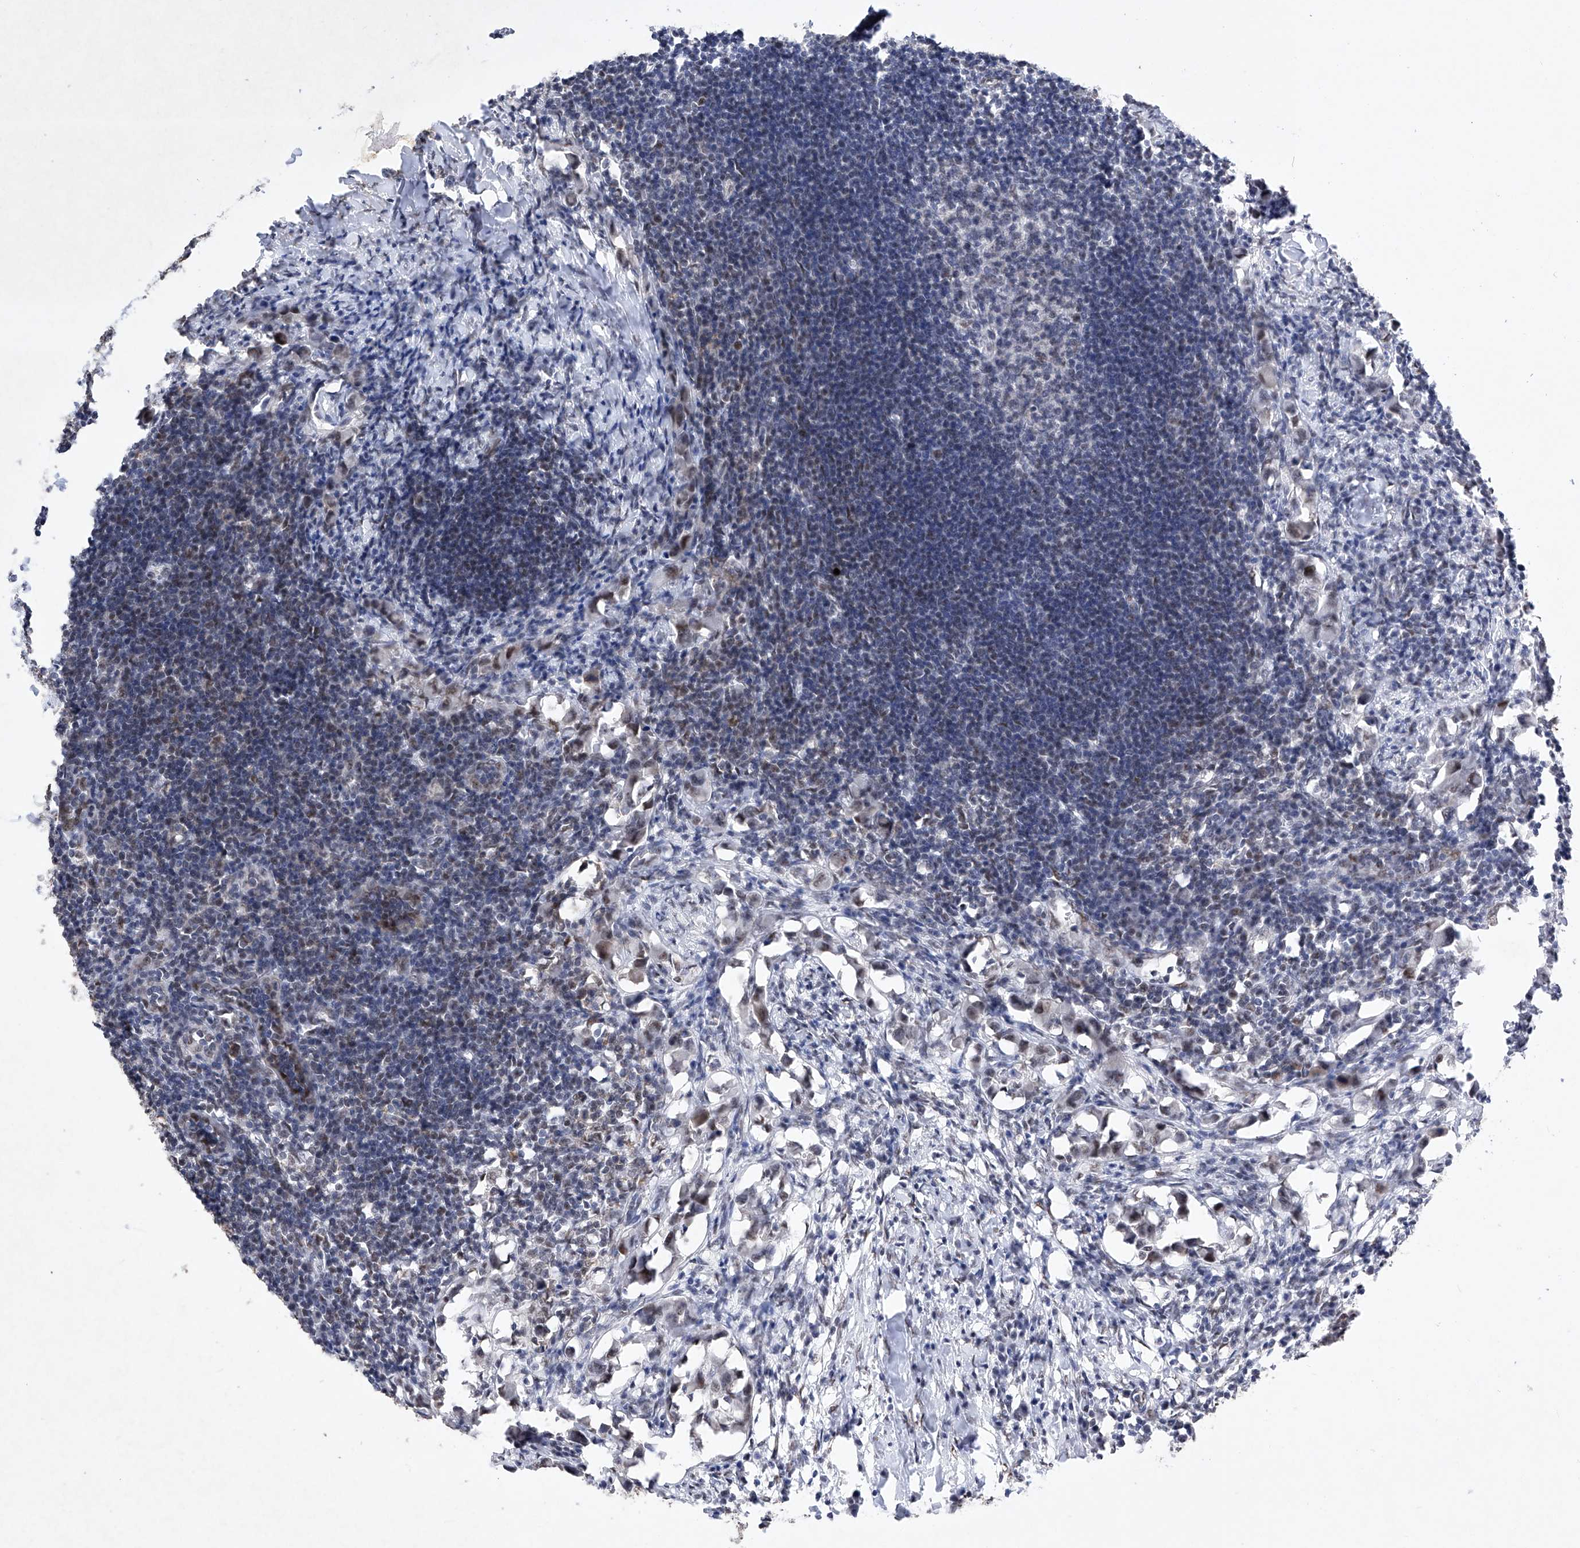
{"staining": {"intensity": "weak", "quantity": "25%-75%", "location": "nuclear"}, "tissue": "lymph node", "cell_type": "Germinal center cells", "image_type": "normal", "snomed": [{"axis": "morphology", "description": "Normal tissue, NOS"}, {"axis": "morphology", "description": "Malignant melanoma, Metastatic site"}, {"axis": "topography", "description": "Lymph node"}], "caption": "This photomicrograph exhibits immunohistochemistry staining of benign human lymph node, with low weak nuclear positivity in approximately 25%-75% of germinal center cells.", "gene": "NFATC4", "patient": {"sex": "male", "age": 41}}